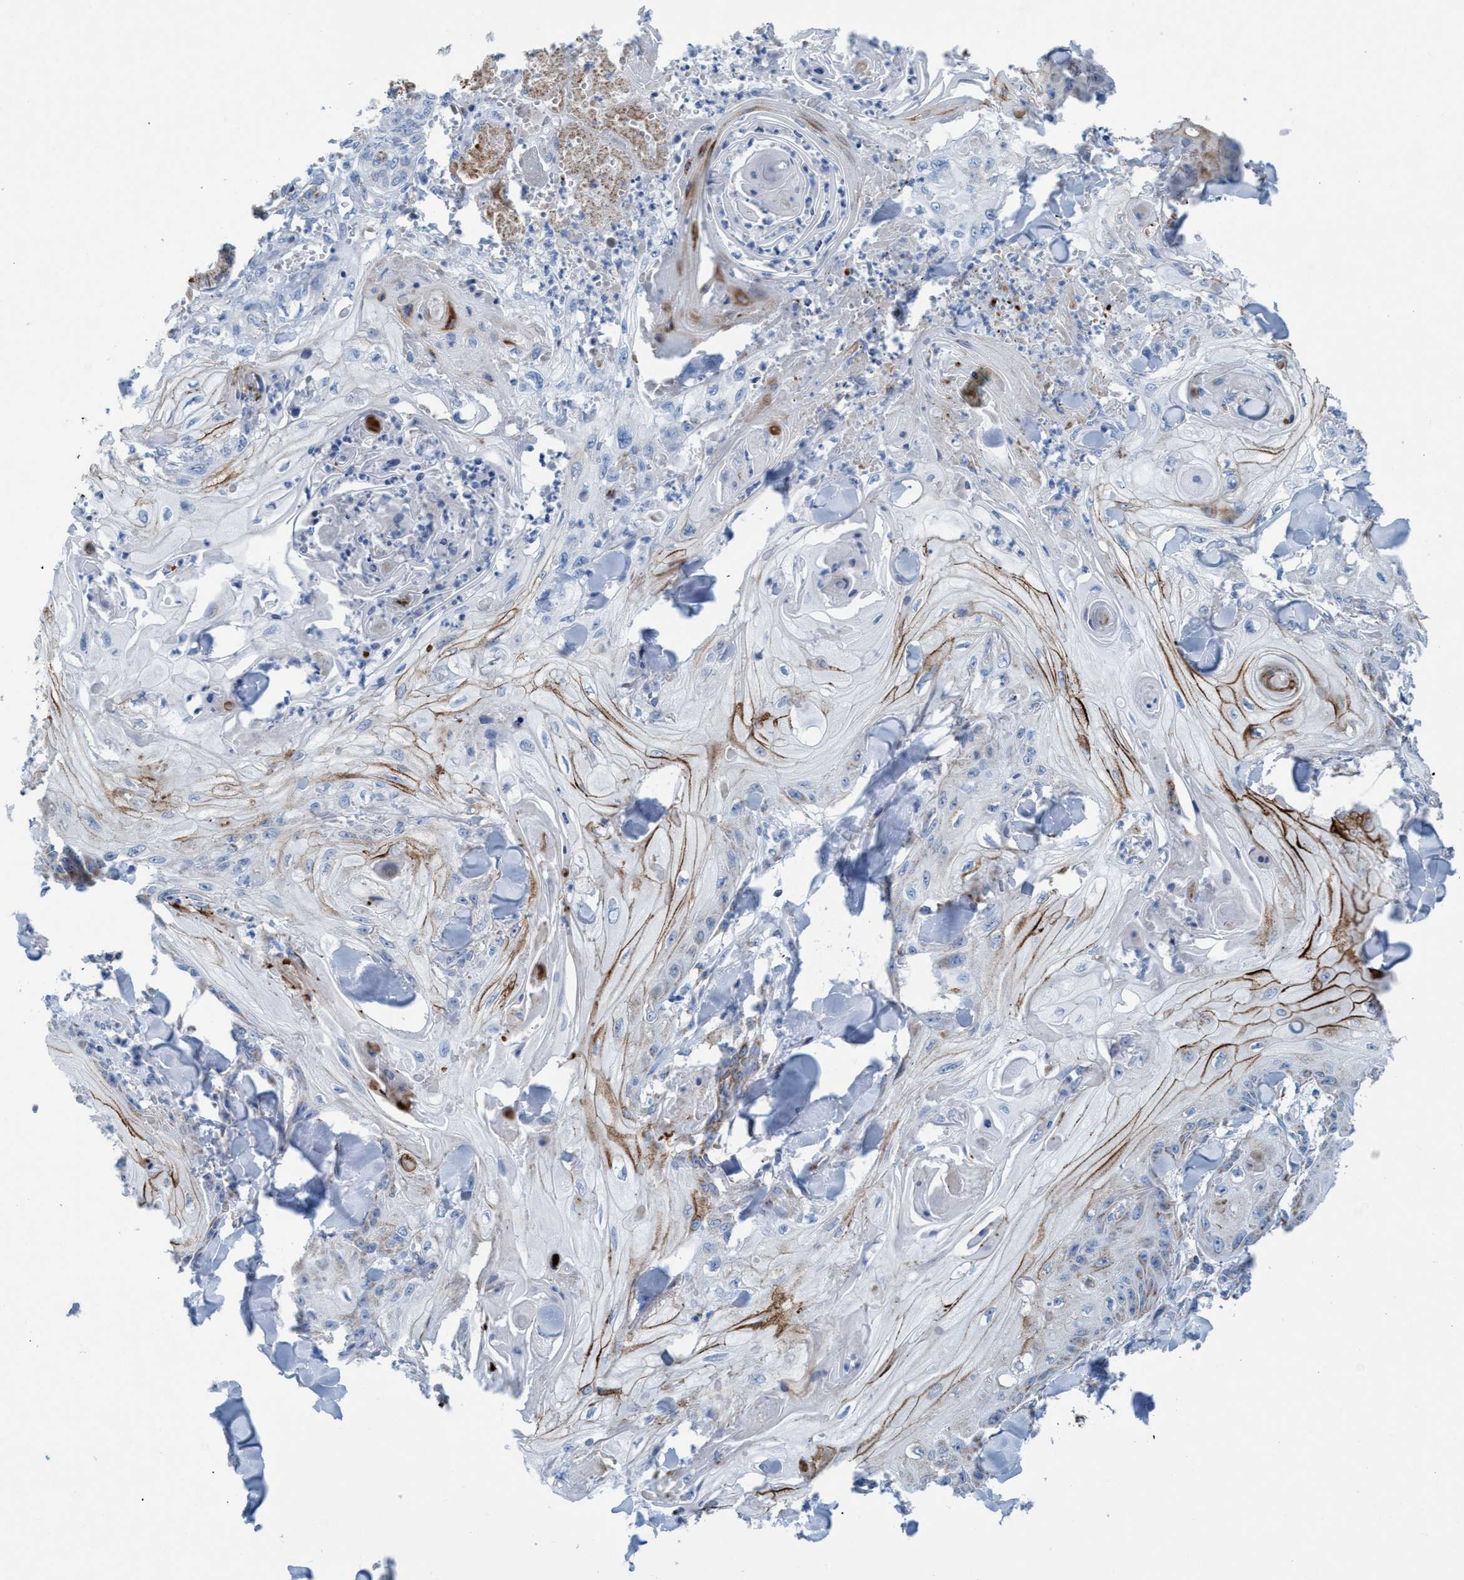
{"staining": {"intensity": "moderate", "quantity": "25%-75%", "location": "cytoplasmic/membranous"}, "tissue": "skin cancer", "cell_type": "Tumor cells", "image_type": "cancer", "snomed": [{"axis": "morphology", "description": "Squamous cell carcinoma, NOS"}, {"axis": "topography", "description": "Skin"}], "caption": "The histopathology image exhibits a brown stain indicating the presence of a protein in the cytoplasmic/membranous of tumor cells in skin cancer (squamous cell carcinoma). The staining was performed using DAB, with brown indicating positive protein expression. Nuclei are stained blue with hematoxylin.", "gene": "GGA3", "patient": {"sex": "male", "age": 74}}